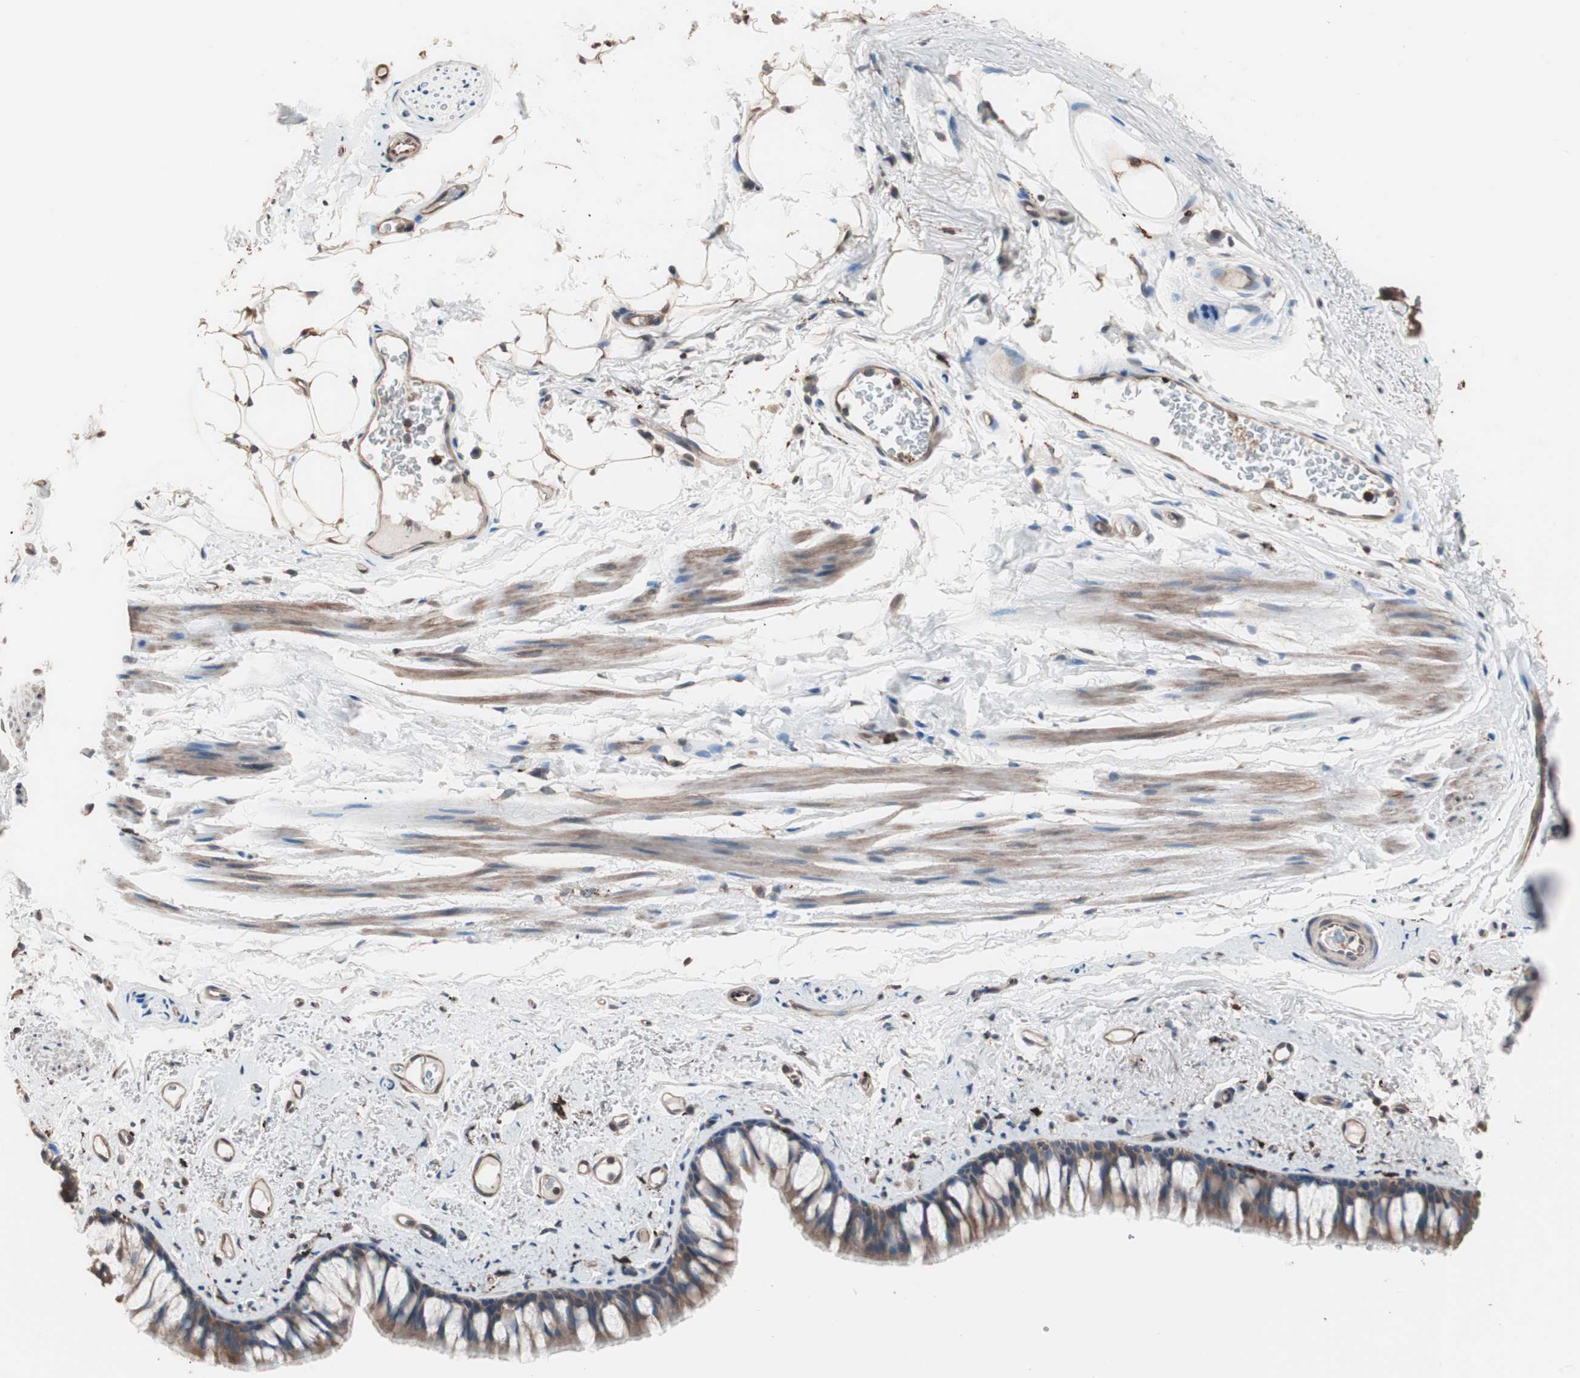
{"staining": {"intensity": "strong", "quantity": ">75%", "location": "cytoplasmic/membranous"}, "tissue": "bronchus", "cell_type": "Respiratory epithelial cells", "image_type": "normal", "snomed": [{"axis": "morphology", "description": "Normal tissue, NOS"}, {"axis": "topography", "description": "Bronchus"}], "caption": "Protein expression analysis of benign bronchus demonstrates strong cytoplasmic/membranous expression in about >75% of respiratory epithelial cells.", "gene": "CCT3", "patient": {"sex": "female", "age": 73}}